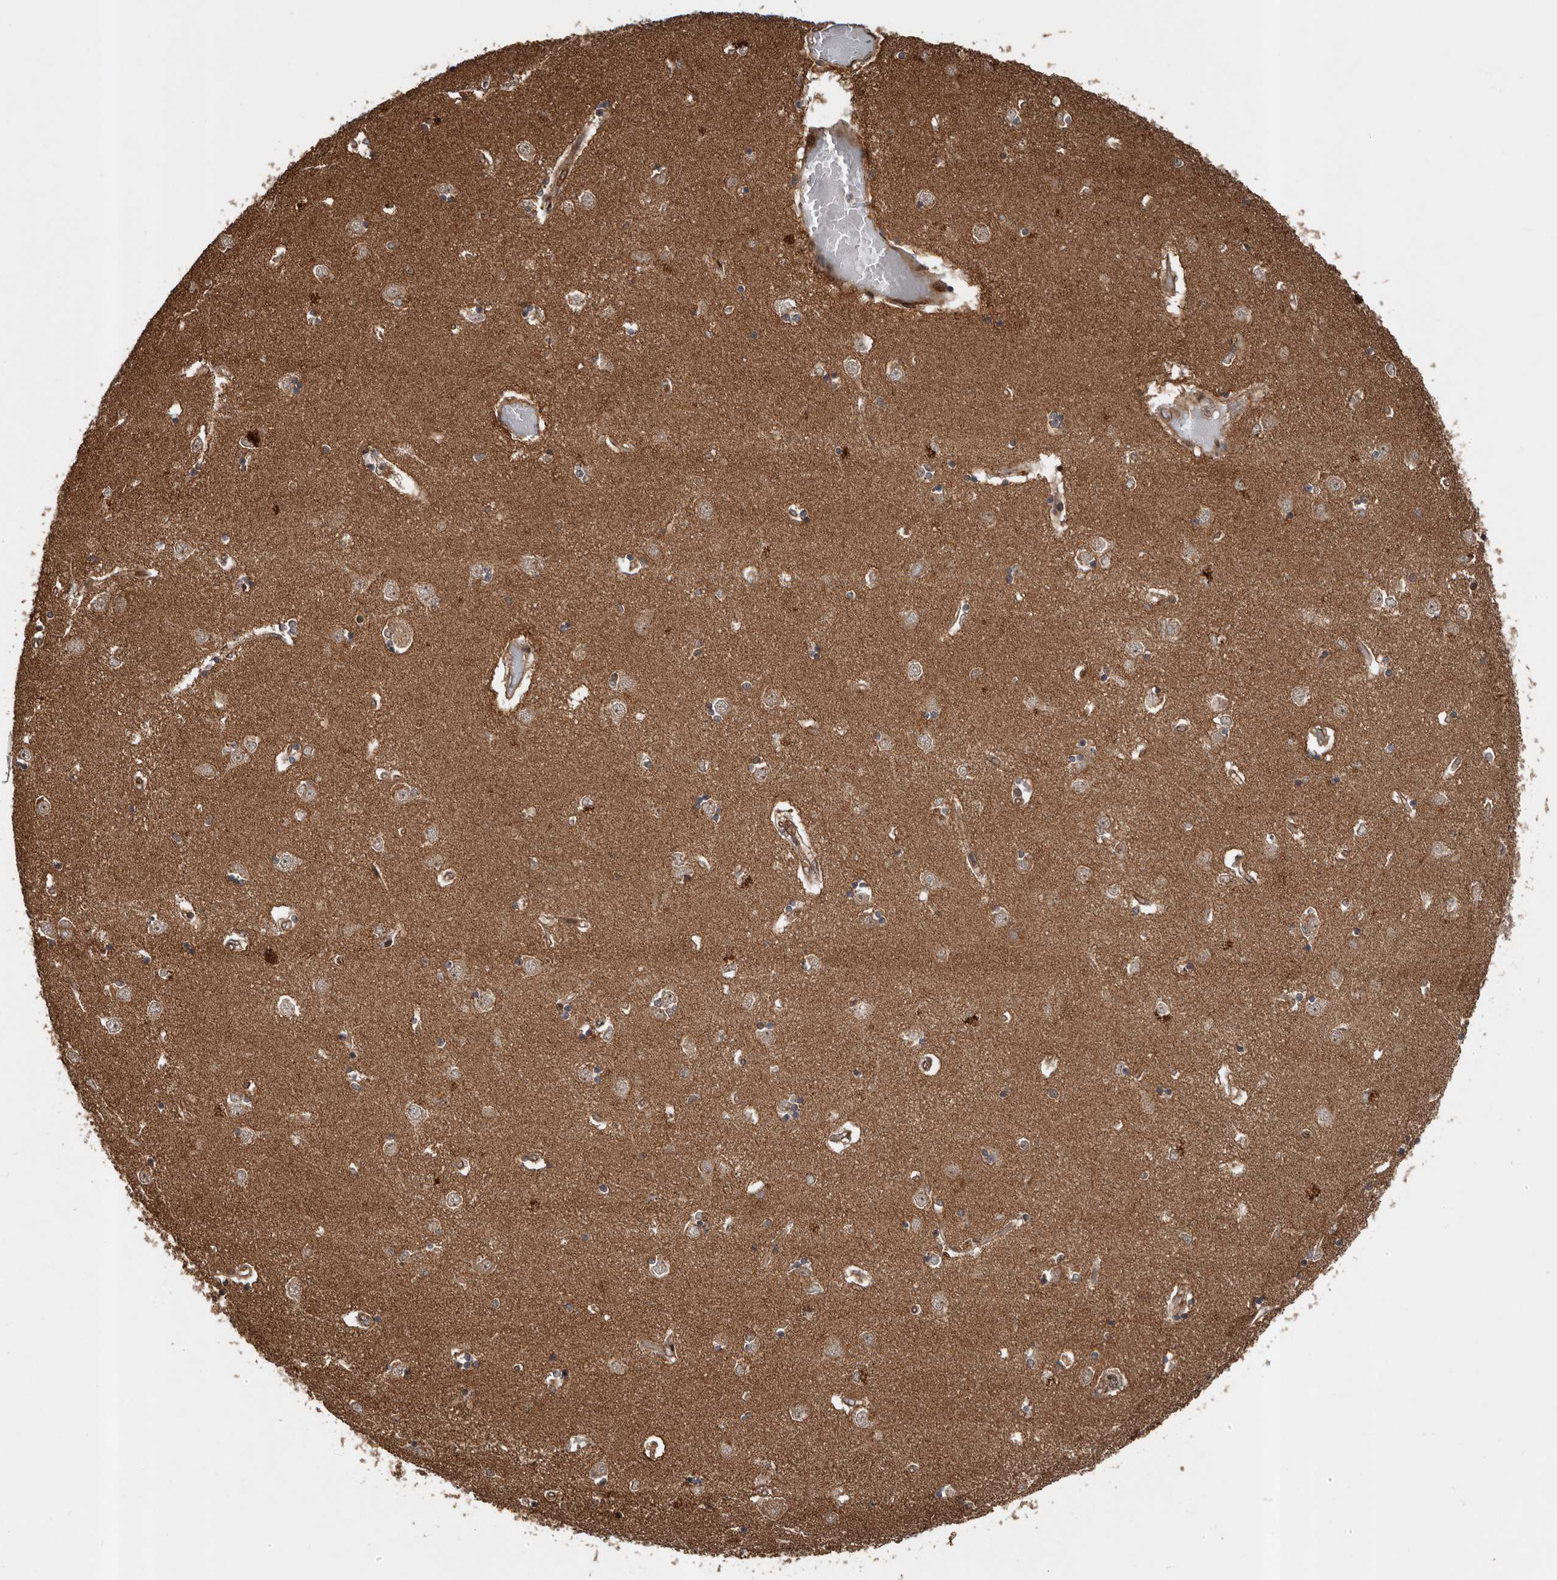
{"staining": {"intensity": "strong", "quantity": "25%-75%", "location": "cytoplasmic/membranous,nuclear"}, "tissue": "caudate", "cell_type": "Glial cells", "image_type": "normal", "snomed": [{"axis": "morphology", "description": "Normal tissue, NOS"}, {"axis": "topography", "description": "Lateral ventricle wall"}], "caption": "This is an image of IHC staining of benign caudate, which shows strong expression in the cytoplasmic/membranous,nuclear of glial cells.", "gene": "CCDC190", "patient": {"sex": "male", "age": 45}}